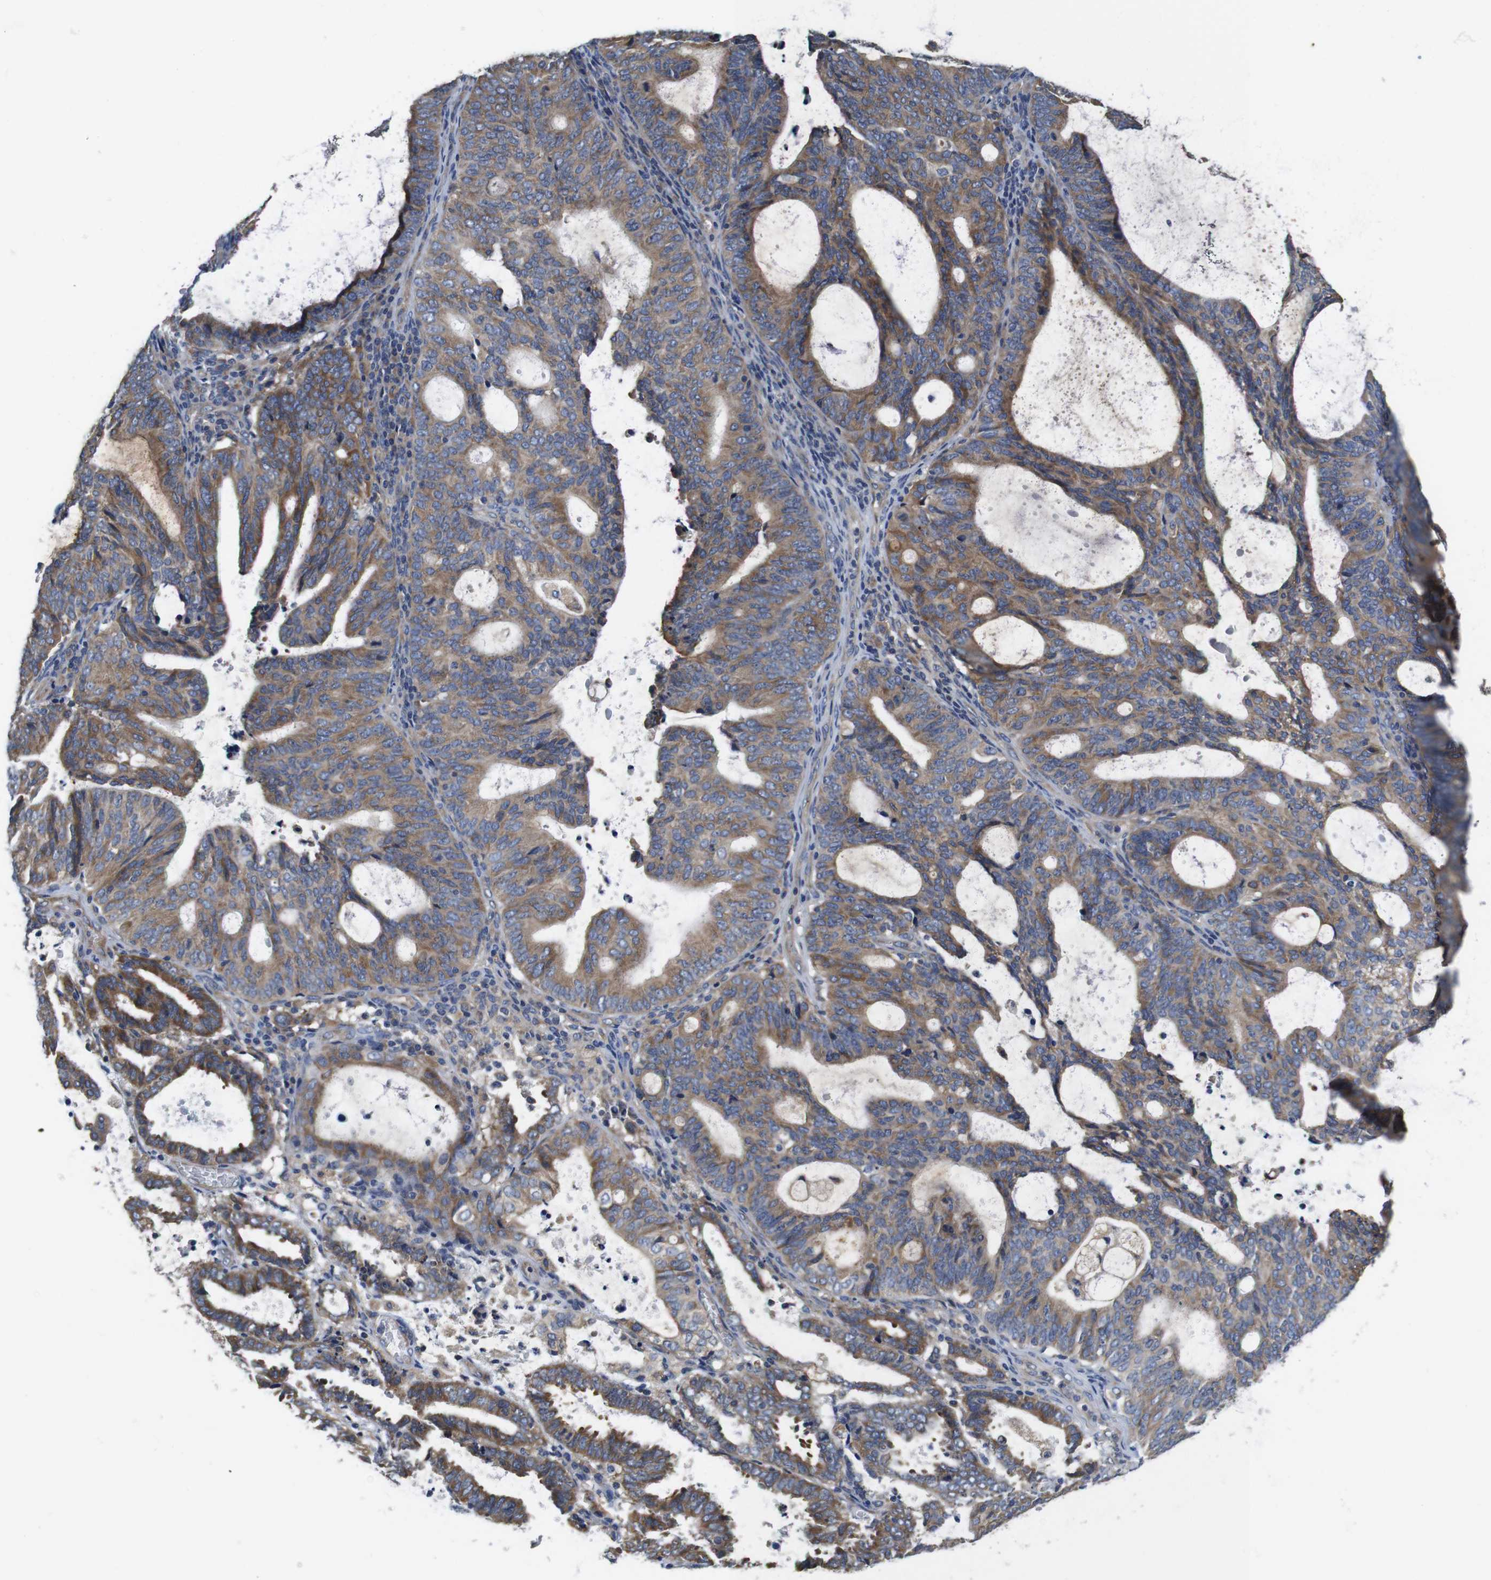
{"staining": {"intensity": "moderate", "quantity": ">75%", "location": "cytoplasmic/membranous"}, "tissue": "endometrial cancer", "cell_type": "Tumor cells", "image_type": "cancer", "snomed": [{"axis": "morphology", "description": "Adenocarcinoma, NOS"}, {"axis": "topography", "description": "Uterus"}], "caption": "Immunohistochemistry image of endometrial adenocarcinoma stained for a protein (brown), which reveals medium levels of moderate cytoplasmic/membranous positivity in about >75% of tumor cells.", "gene": "MARCHF7", "patient": {"sex": "female", "age": 83}}